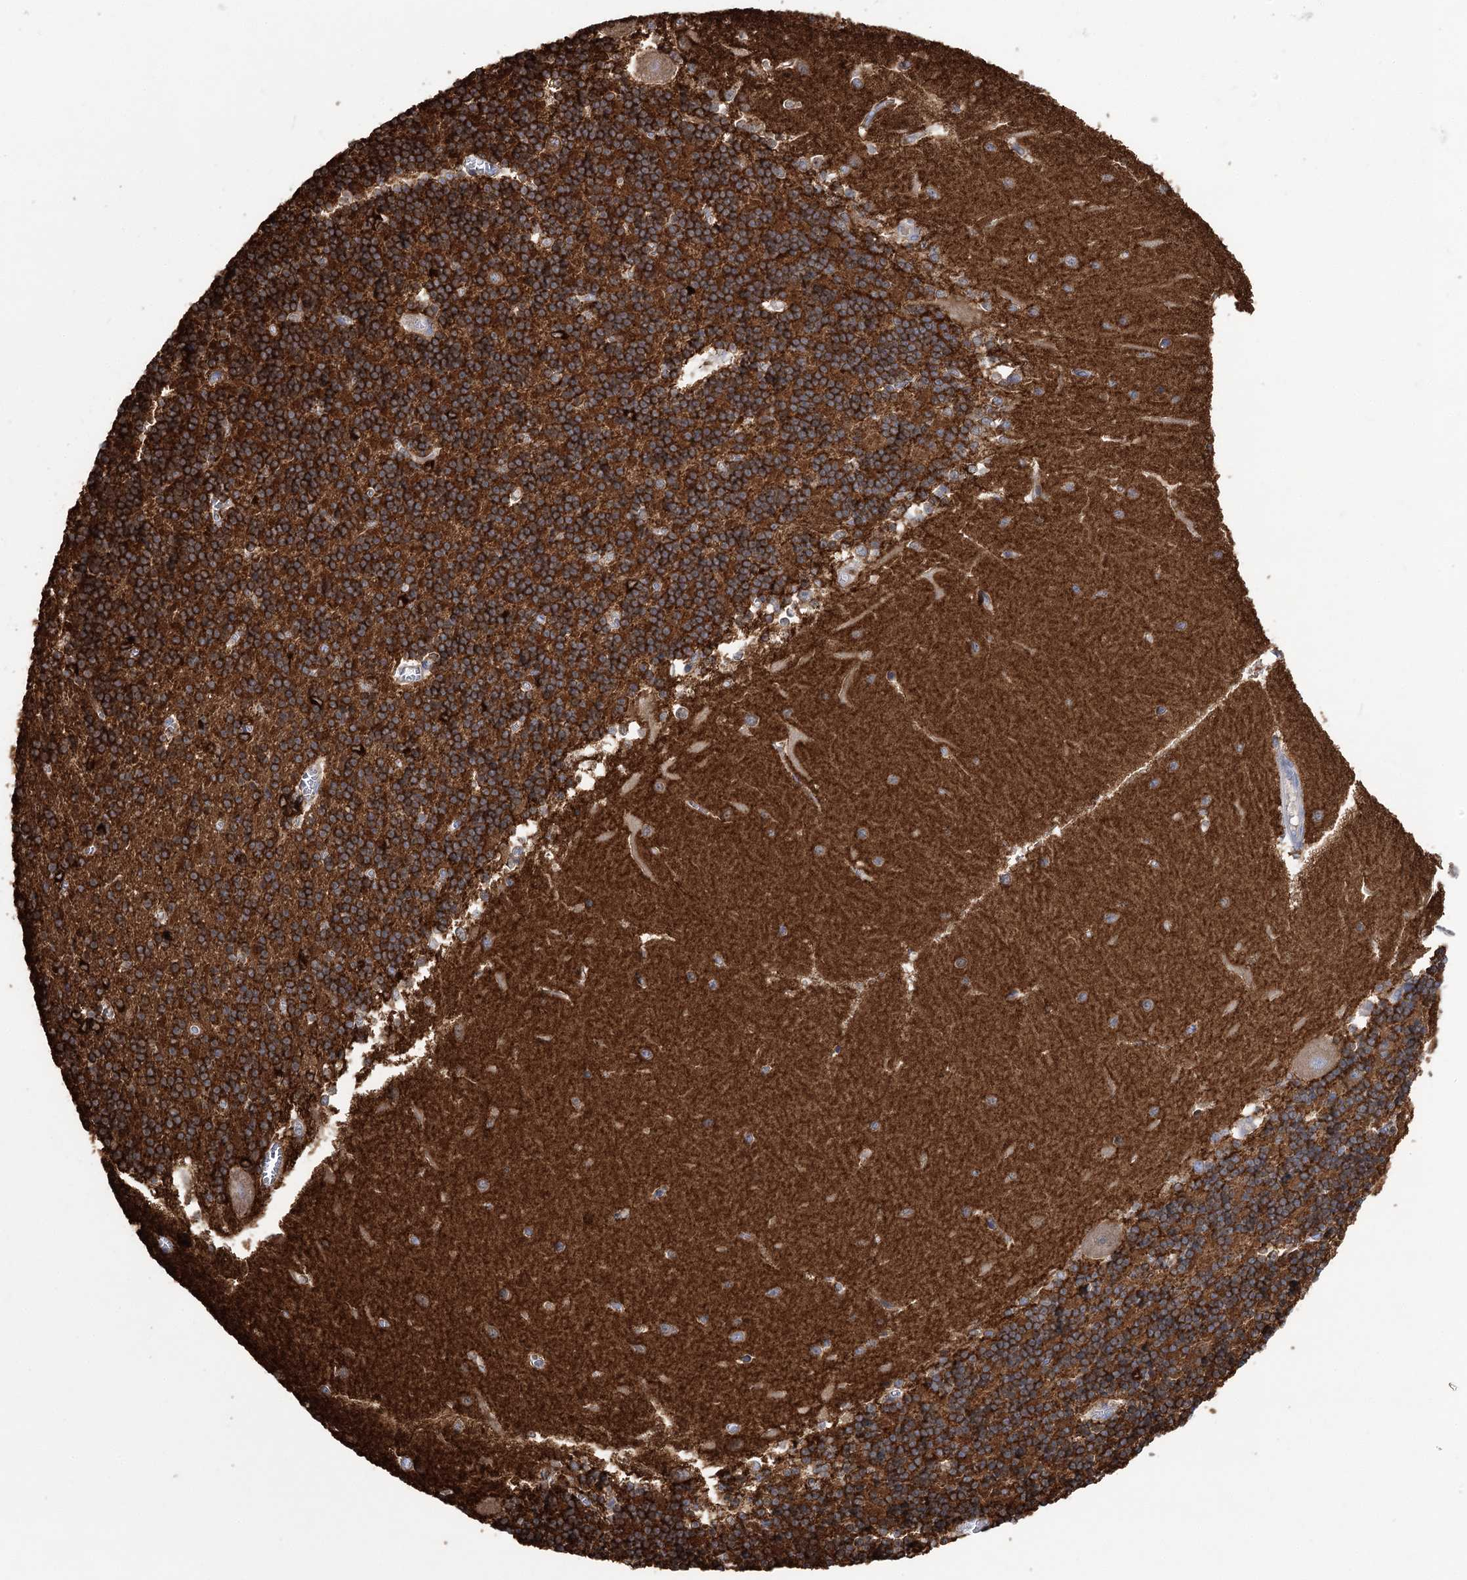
{"staining": {"intensity": "strong", "quantity": ">75%", "location": "cytoplasmic/membranous"}, "tissue": "cerebellum", "cell_type": "Cells in granular layer", "image_type": "normal", "snomed": [{"axis": "morphology", "description": "Normal tissue, NOS"}, {"axis": "topography", "description": "Cerebellum"}], "caption": "Cerebellum was stained to show a protein in brown. There is high levels of strong cytoplasmic/membranous positivity in approximately >75% of cells in granular layer. (Stains: DAB in brown, nuclei in blue, Microscopy: brightfield microscopy at high magnification).", "gene": "GUSB", "patient": {"sex": "male", "age": 37}}